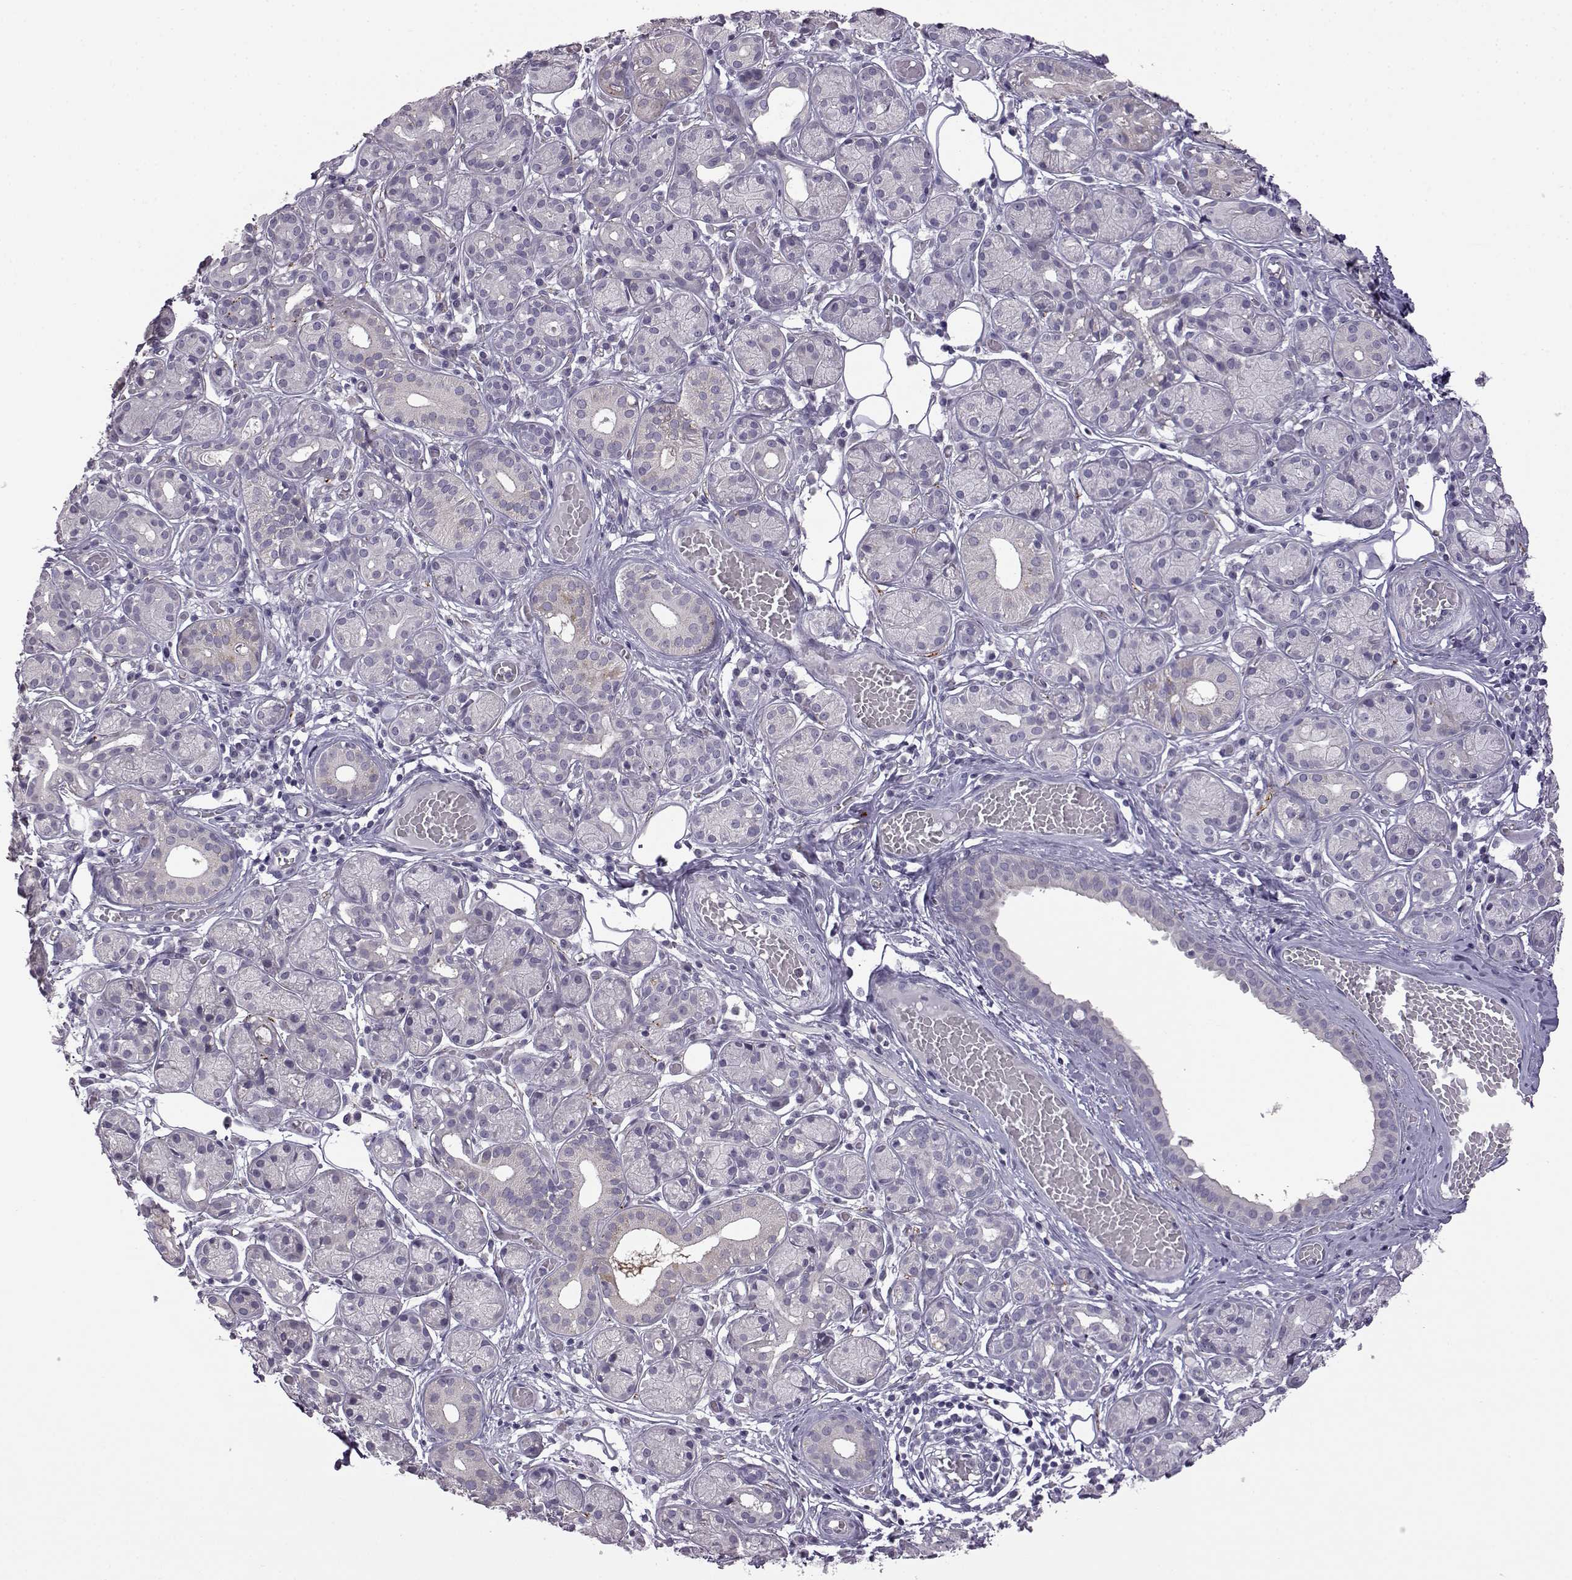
{"staining": {"intensity": "negative", "quantity": "none", "location": "none"}, "tissue": "salivary gland", "cell_type": "Glandular cells", "image_type": "normal", "snomed": [{"axis": "morphology", "description": "Normal tissue, NOS"}, {"axis": "topography", "description": "Salivary gland"}, {"axis": "topography", "description": "Peripheral nerve tissue"}], "caption": "Immunohistochemistry (IHC) histopathology image of benign human salivary gland stained for a protein (brown), which displays no staining in glandular cells.", "gene": "VGF", "patient": {"sex": "male", "age": 71}}